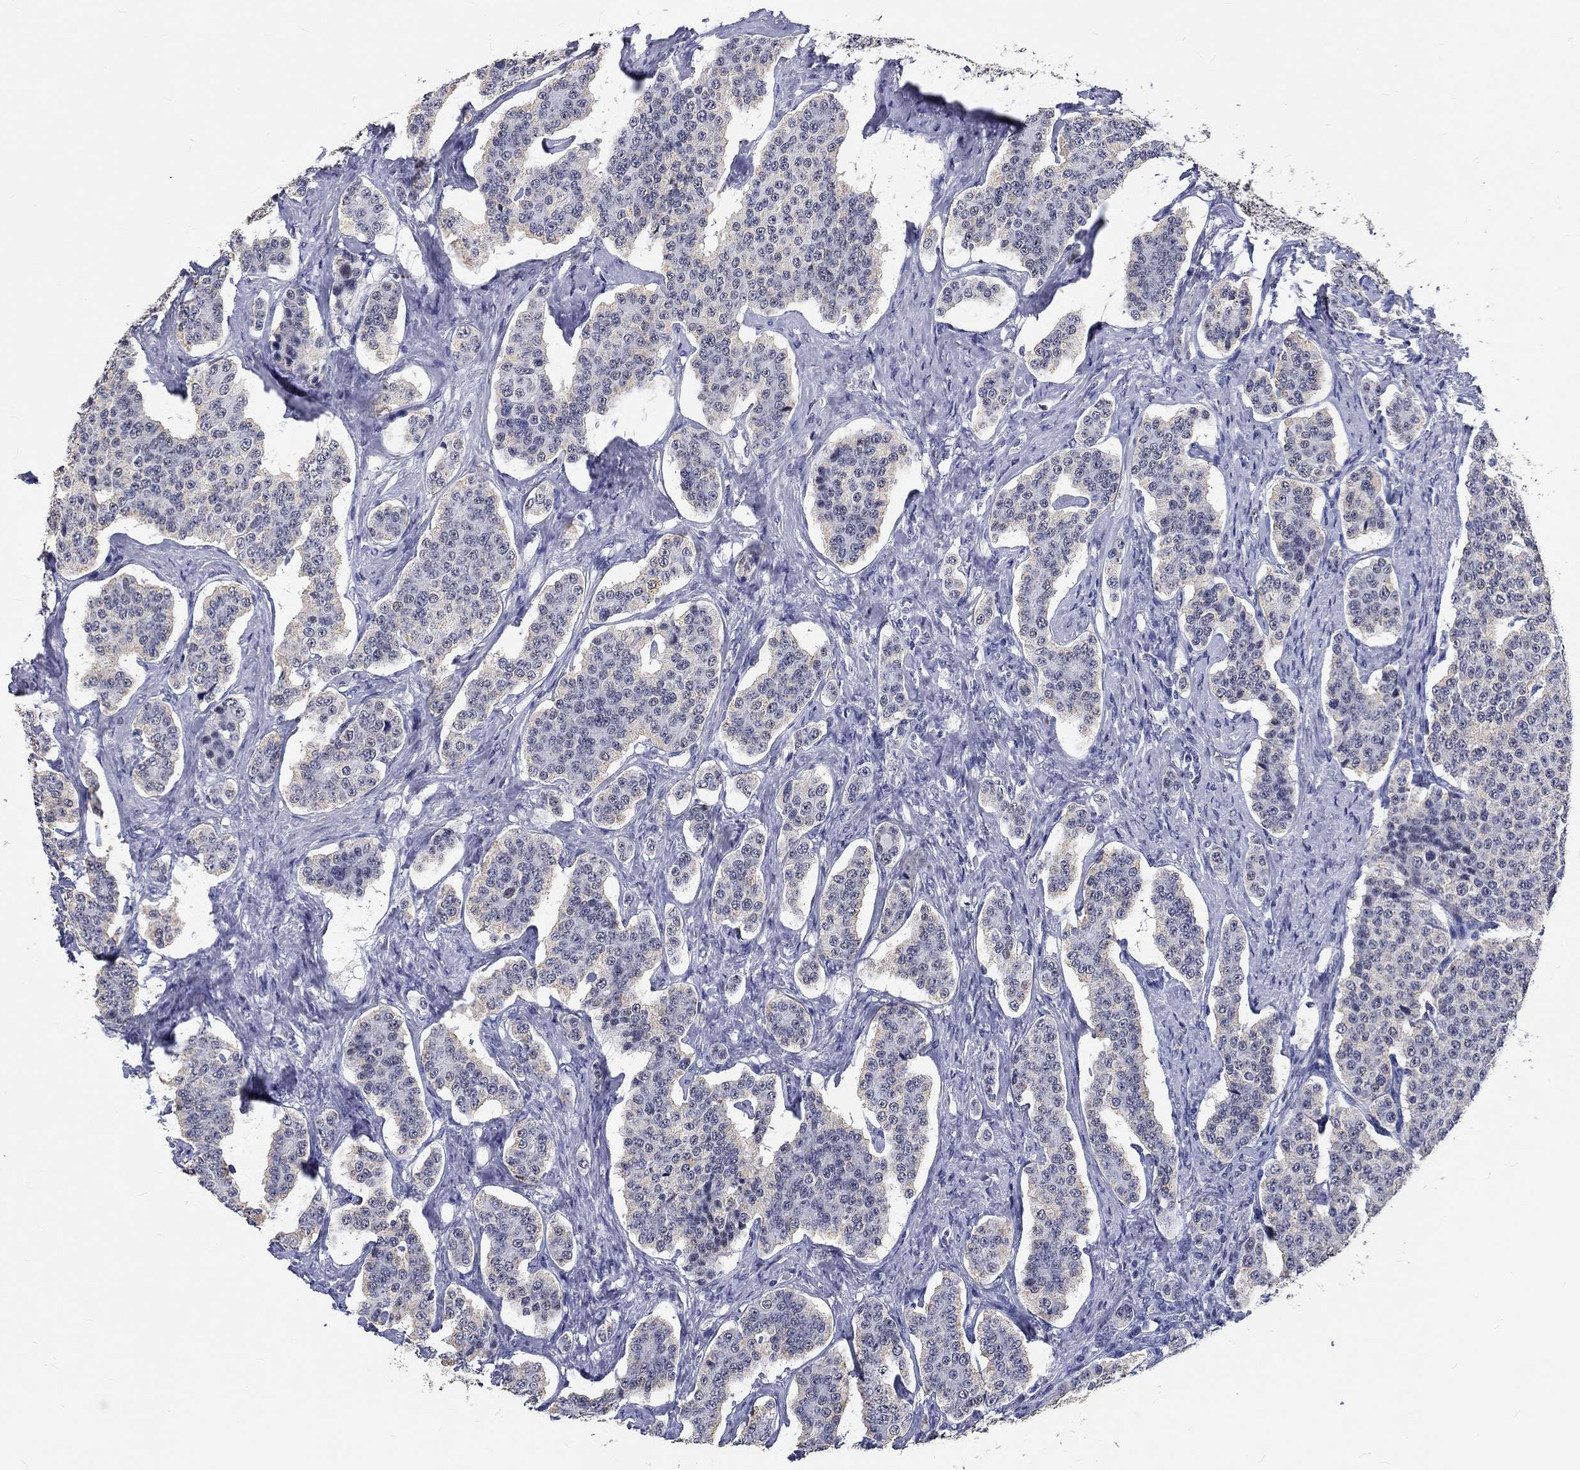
{"staining": {"intensity": "negative", "quantity": "none", "location": "none"}, "tissue": "carcinoid", "cell_type": "Tumor cells", "image_type": "cancer", "snomed": [{"axis": "morphology", "description": "Carcinoid, malignant, NOS"}, {"axis": "topography", "description": "Small intestine"}], "caption": "This is an IHC histopathology image of human carcinoid (malignant). There is no positivity in tumor cells.", "gene": "GRIN1", "patient": {"sex": "female", "age": 58}}